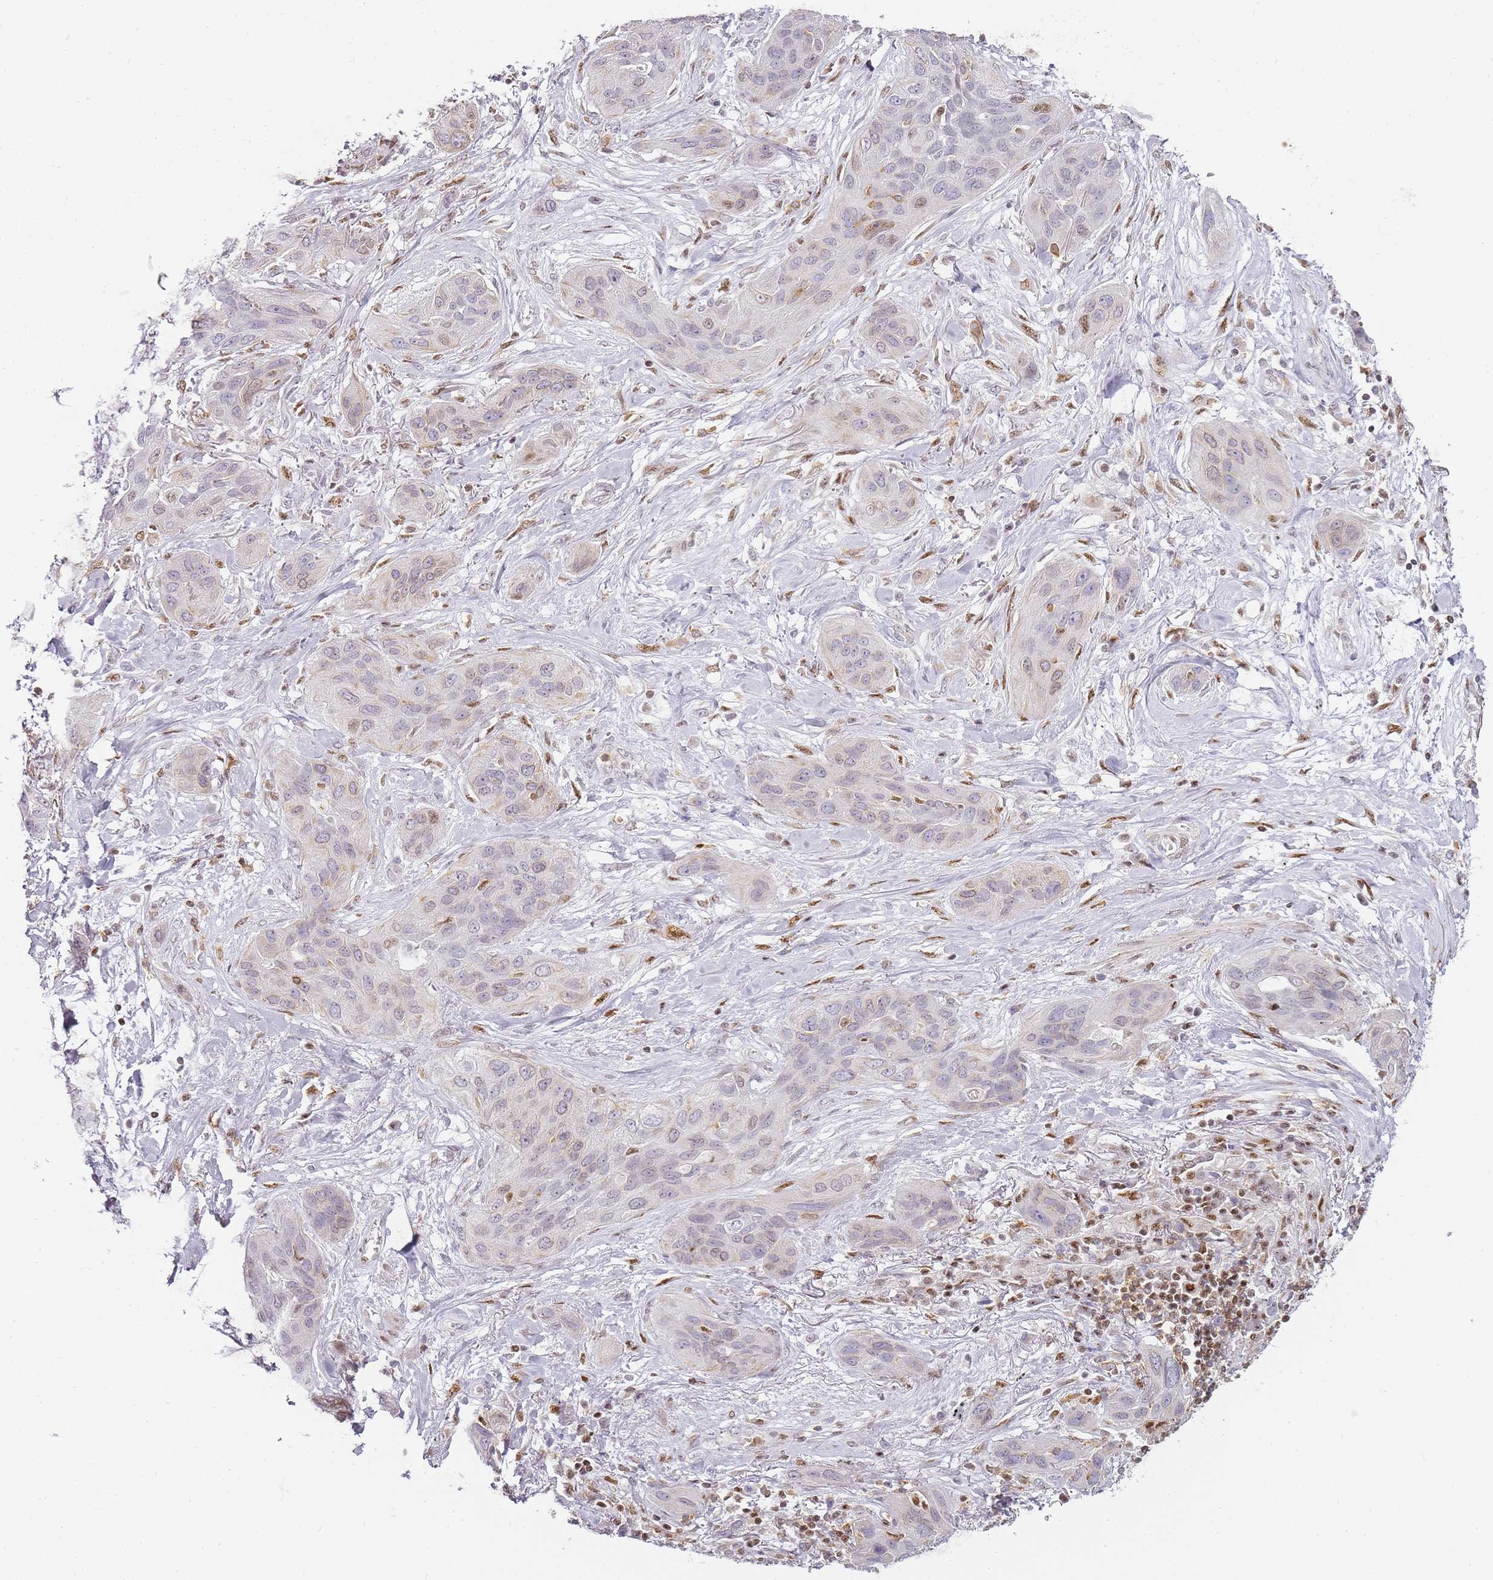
{"staining": {"intensity": "moderate", "quantity": "<25%", "location": "nuclear"}, "tissue": "lung cancer", "cell_type": "Tumor cells", "image_type": "cancer", "snomed": [{"axis": "morphology", "description": "Squamous cell carcinoma, NOS"}, {"axis": "topography", "description": "Lung"}], "caption": "IHC photomicrograph of human squamous cell carcinoma (lung) stained for a protein (brown), which displays low levels of moderate nuclear expression in about <25% of tumor cells.", "gene": "JAKMIP1", "patient": {"sex": "female", "age": 70}}